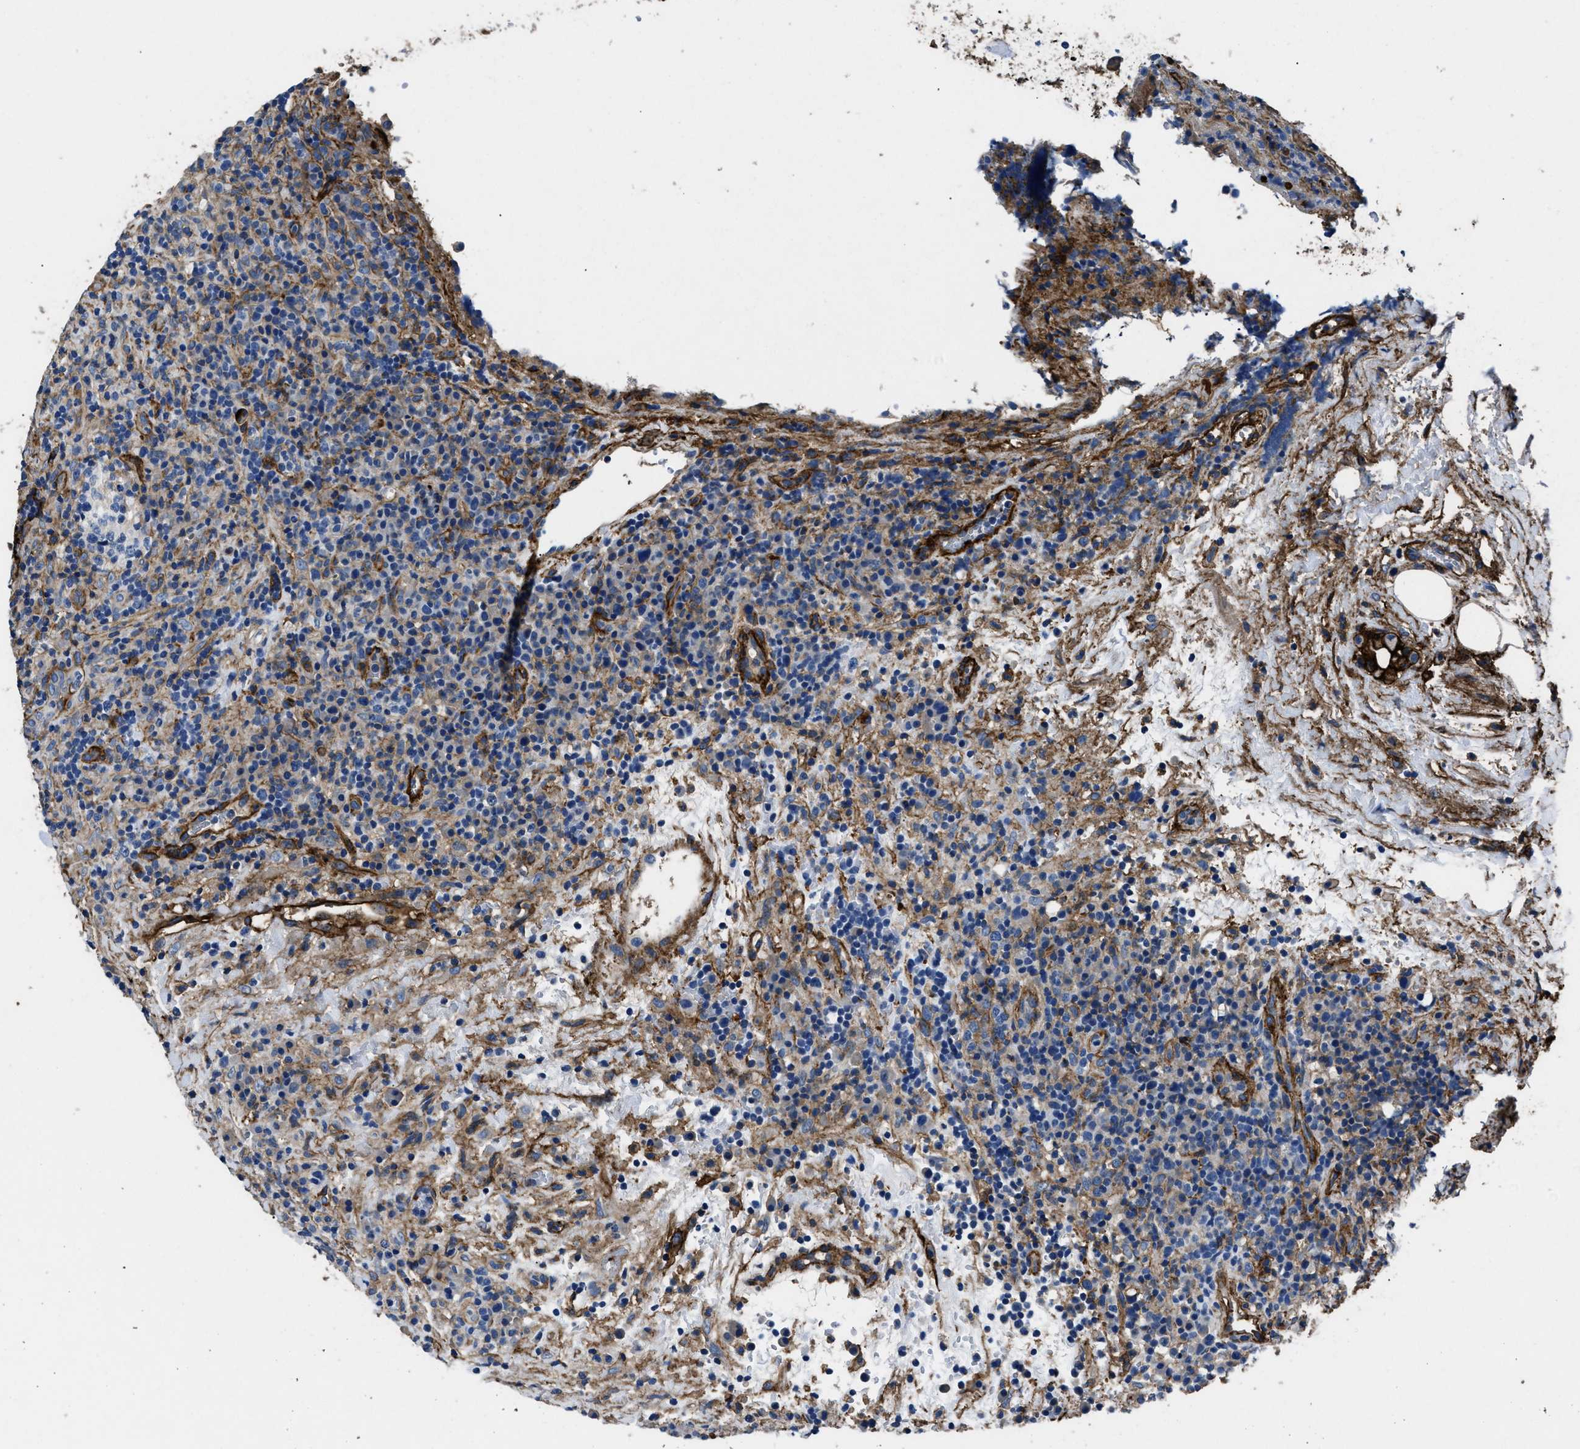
{"staining": {"intensity": "weak", "quantity": "<25%", "location": "cytoplasmic/membranous"}, "tissue": "lymphoma", "cell_type": "Tumor cells", "image_type": "cancer", "snomed": [{"axis": "morphology", "description": "Malignant lymphoma, non-Hodgkin's type, High grade"}, {"axis": "topography", "description": "Lymph node"}], "caption": "The histopathology image demonstrates no staining of tumor cells in malignant lymphoma, non-Hodgkin's type (high-grade).", "gene": "CD276", "patient": {"sex": "female", "age": 76}}